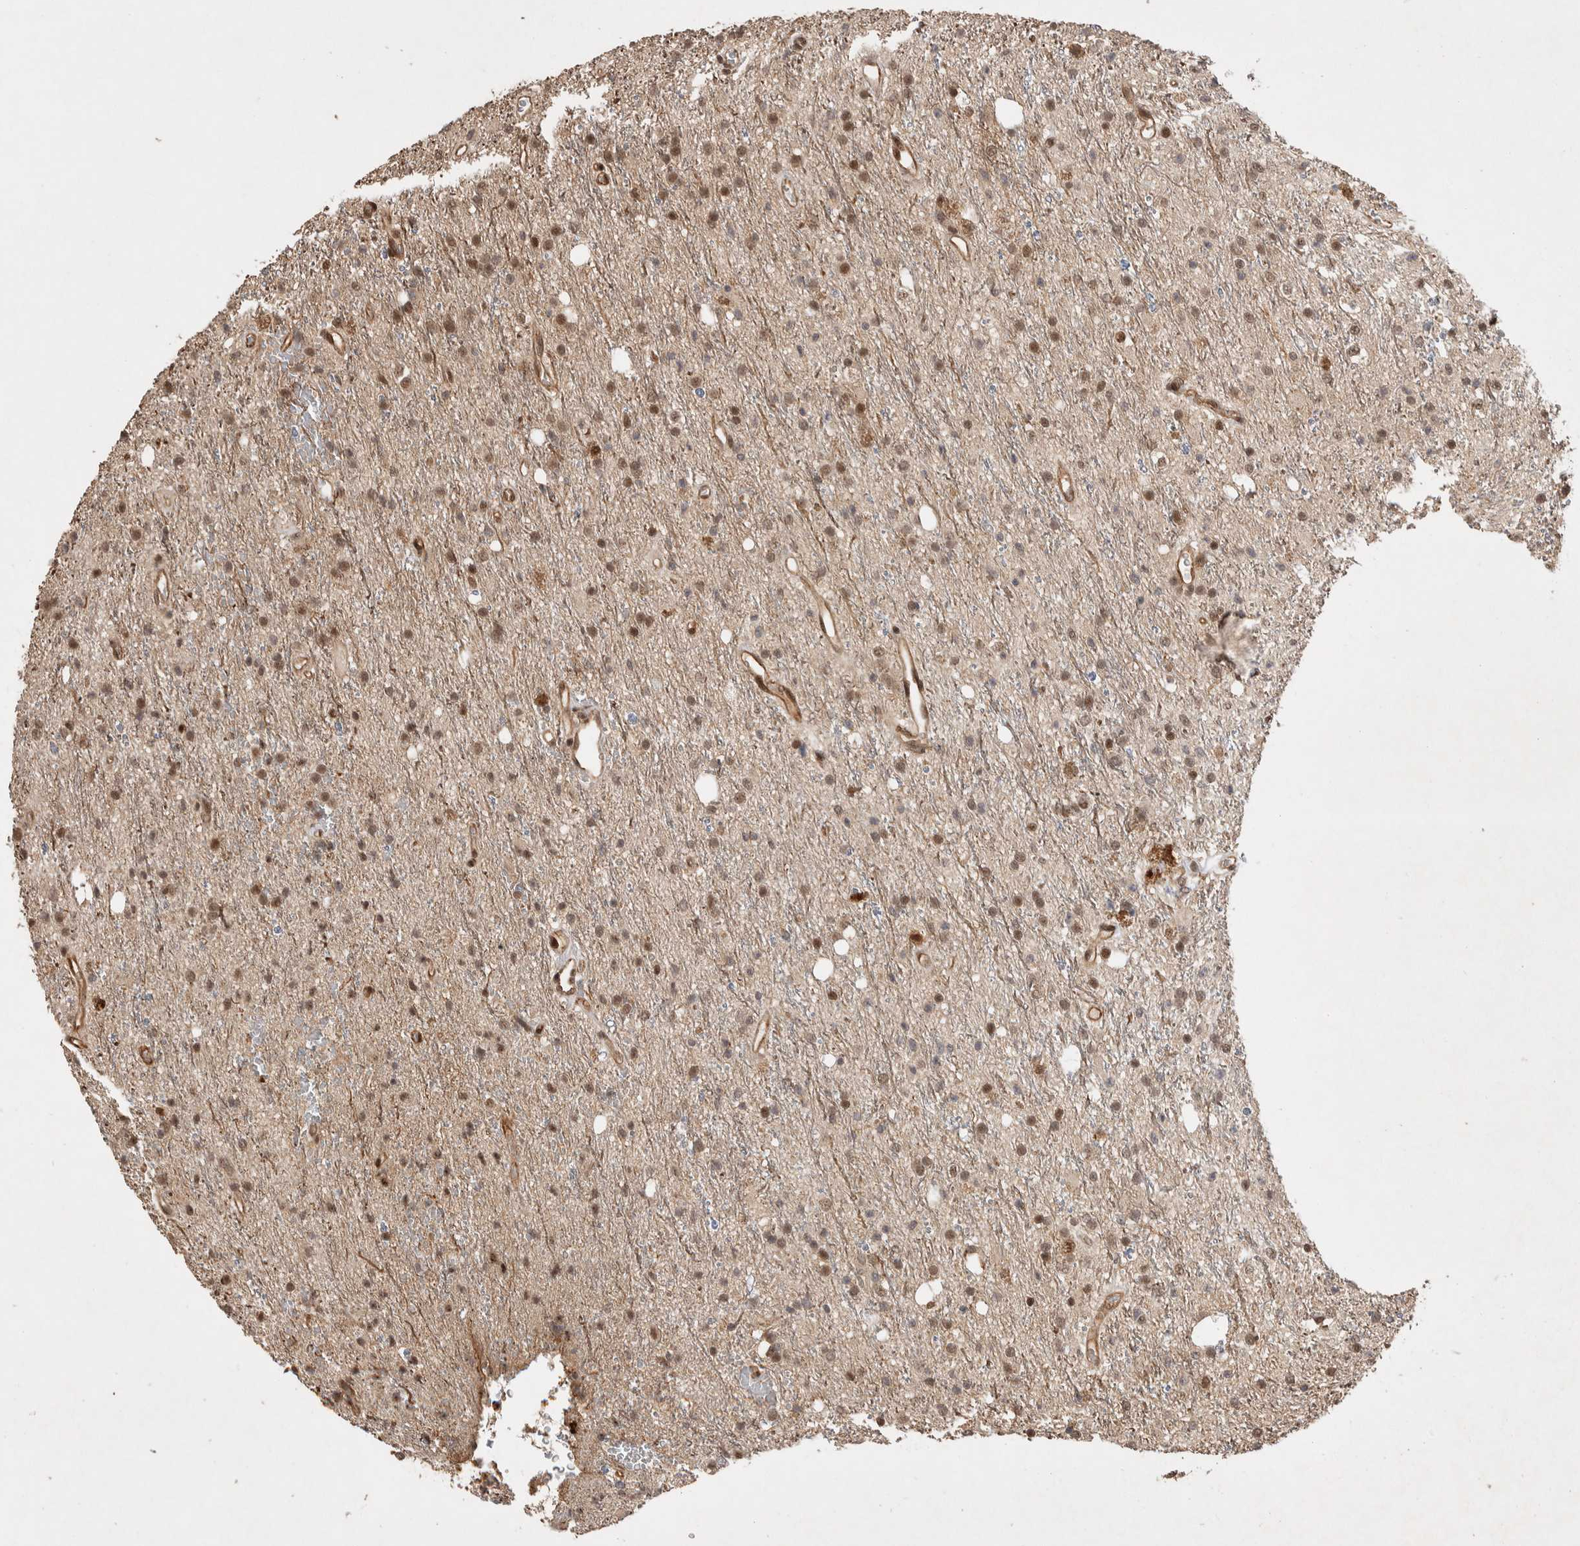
{"staining": {"intensity": "moderate", "quantity": ">75%", "location": "nuclear"}, "tissue": "glioma", "cell_type": "Tumor cells", "image_type": "cancer", "snomed": [{"axis": "morphology", "description": "Glioma, malignant, High grade"}, {"axis": "topography", "description": "Brain"}], "caption": "Immunohistochemistry (DAB (3,3'-diaminobenzidine)) staining of high-grade glioma (malignant) displays moderate nuclear protein expression in about >75% of tumor cells.", "gene": "TOR1B", "patient": {"sex": "male", "age": 47}}